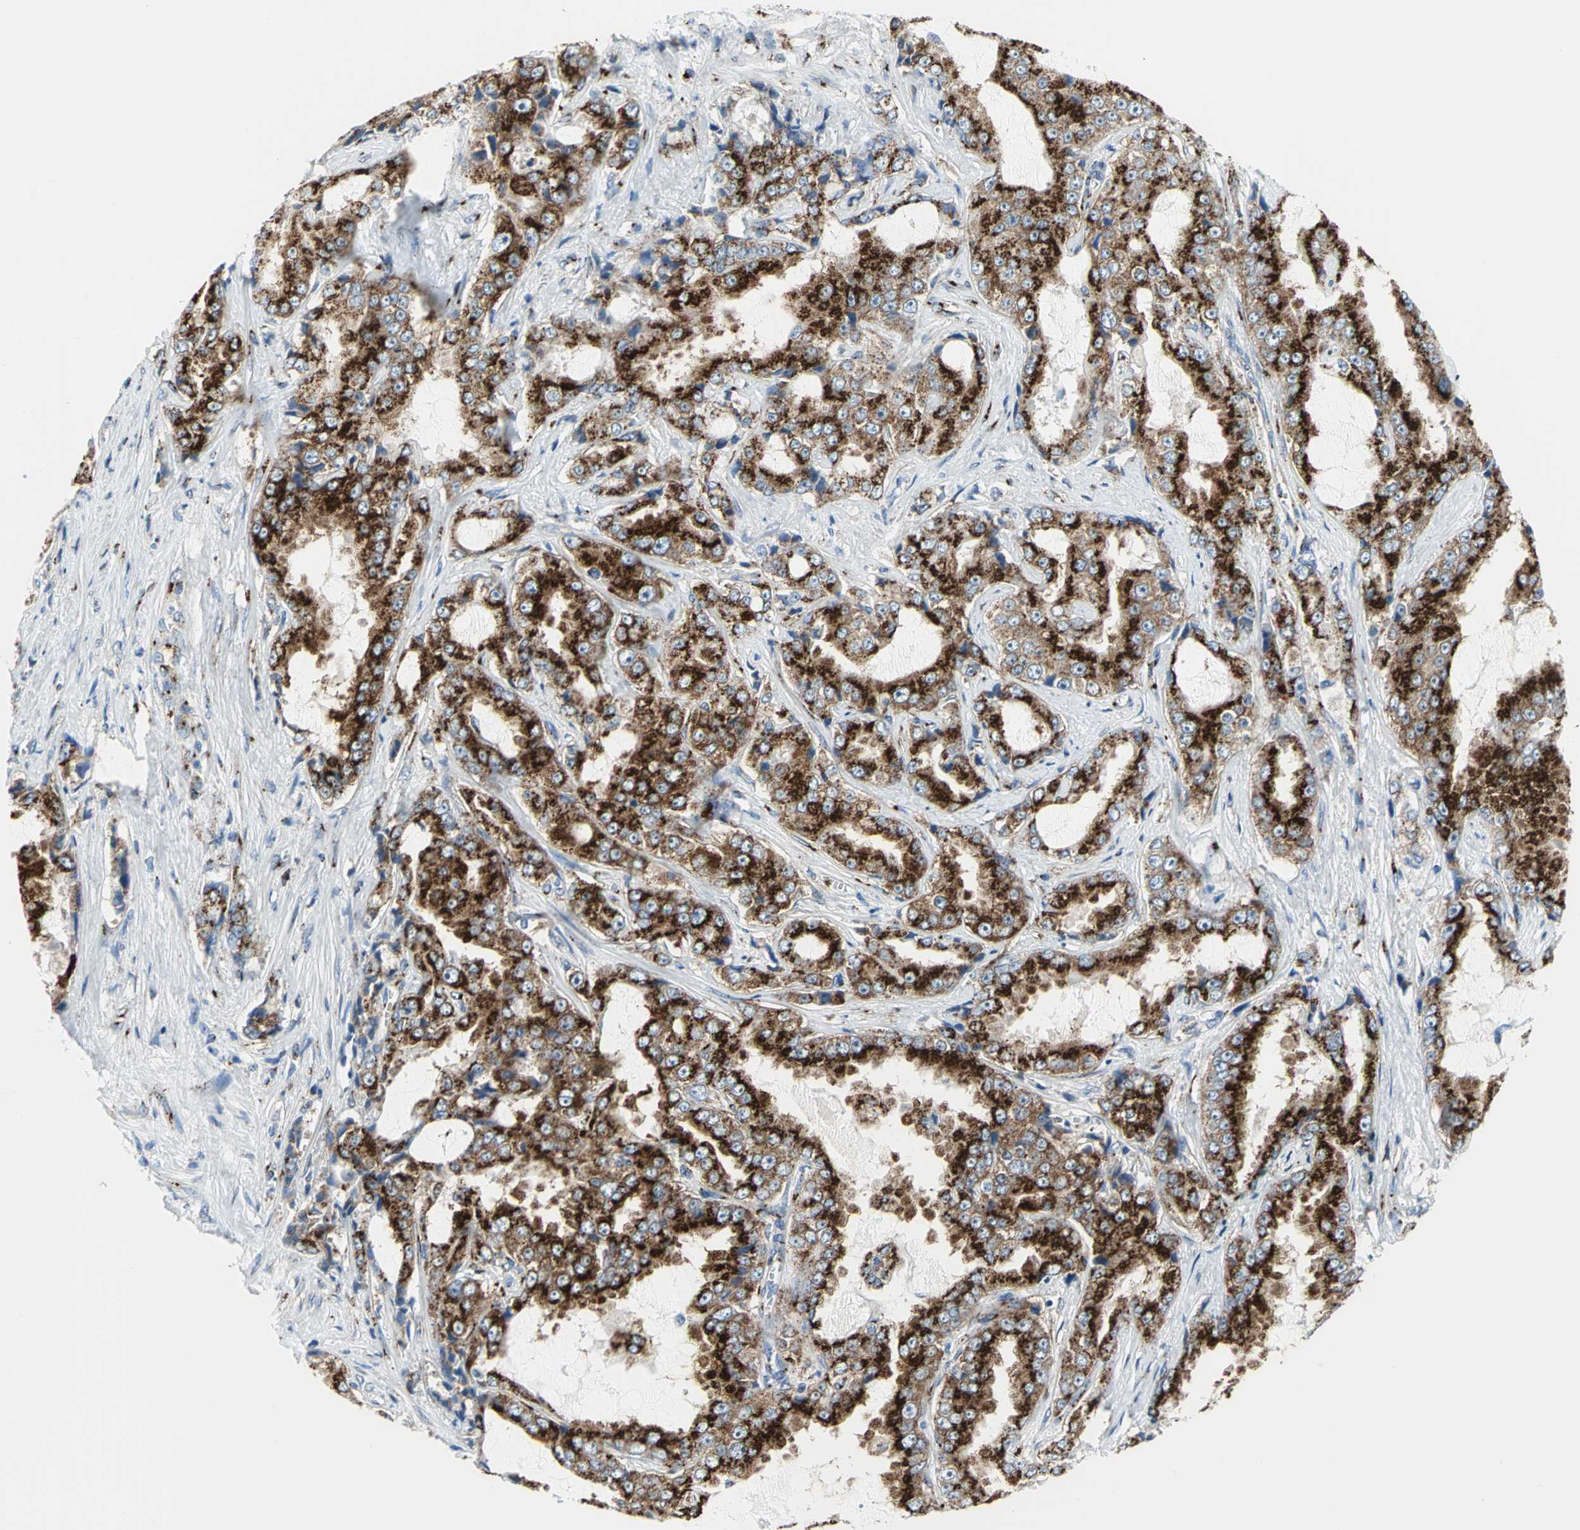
{"staining": {"intensity": "strong", "quantity": ">75%", "location": "cytoplasmic/membranous"}, "tissue": "prostate cancer", "cell_type": "Tumor cells", "image_type": "cancer", "snomed": [{"axis": "morphology", "description": "Adenocarcinoma, High grade"}, {"axis": "topography", "description": "Prostate"}], "caption": "Strong cytoplasmic/membranous protein positivity is seen in about >75% of tumor cells in prostate cancer (high-grade adenocarcinoma). Immunohistochemistry stains the protein of interest in brown and the nuclei are stained blue.", "gene": "GPR3", "patient": {"sex": "male", "age": 73}}